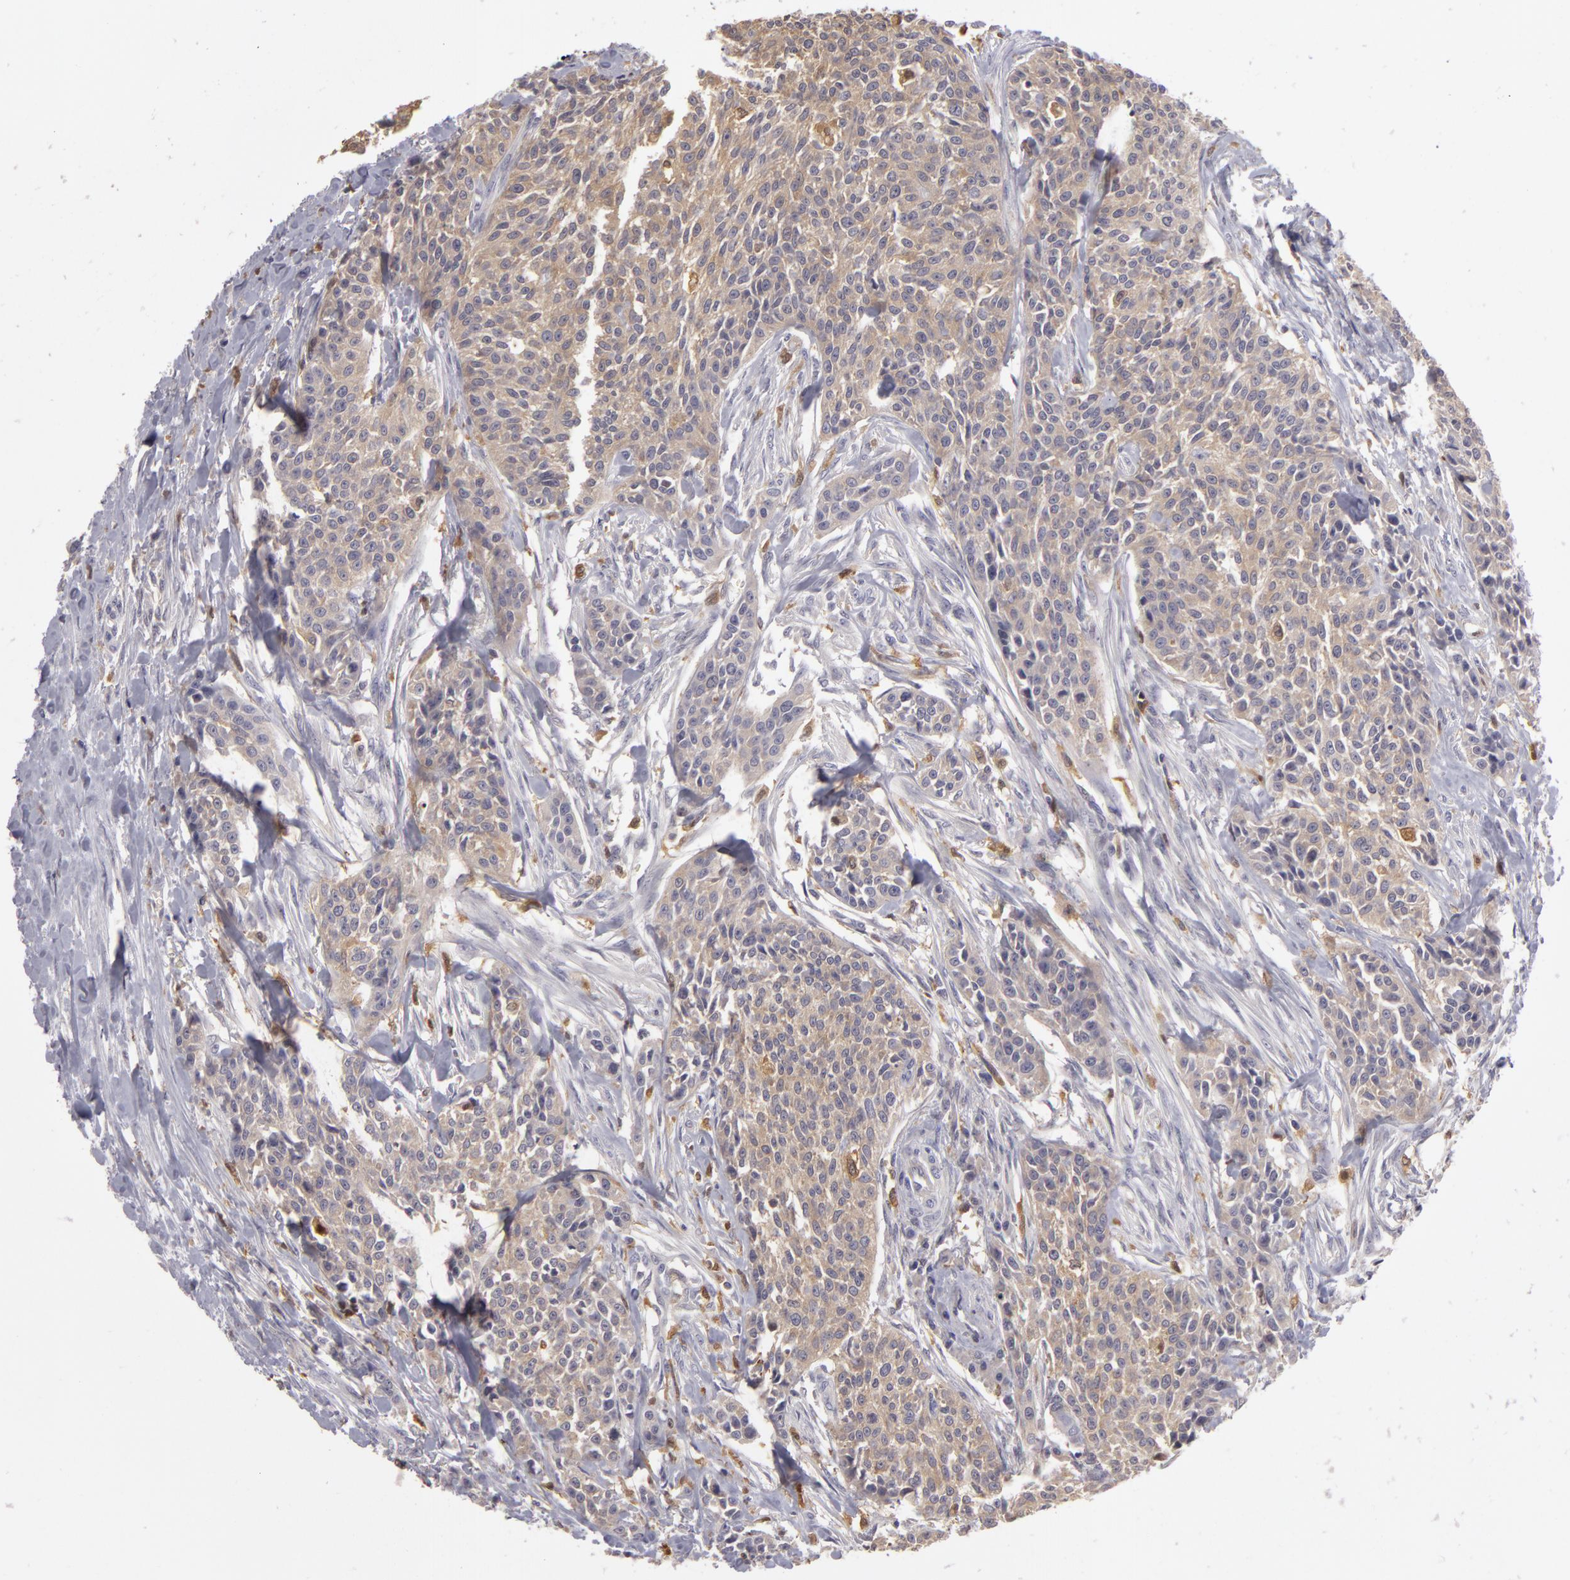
{"staining": {"intensity": "negative", "quantity": "none", "location": "none"}, "tissue": "urothelial cancer", "cell_type": "Tumor cells", "image_type": "cancer", "snomed": [{"axis": "morphology", "description": "Urothelial carcinoma, High grade"}, {"axis": "topography", "description": "Urinary bladder"}], "caption": "An IHC image of high-grade urothelial carcinoma is shown. There is no staining in tumor cells of high-grade urothelial carcinoma.", "gene": "GNPDA1", "patient": {"sex": "male", "age": 56}}